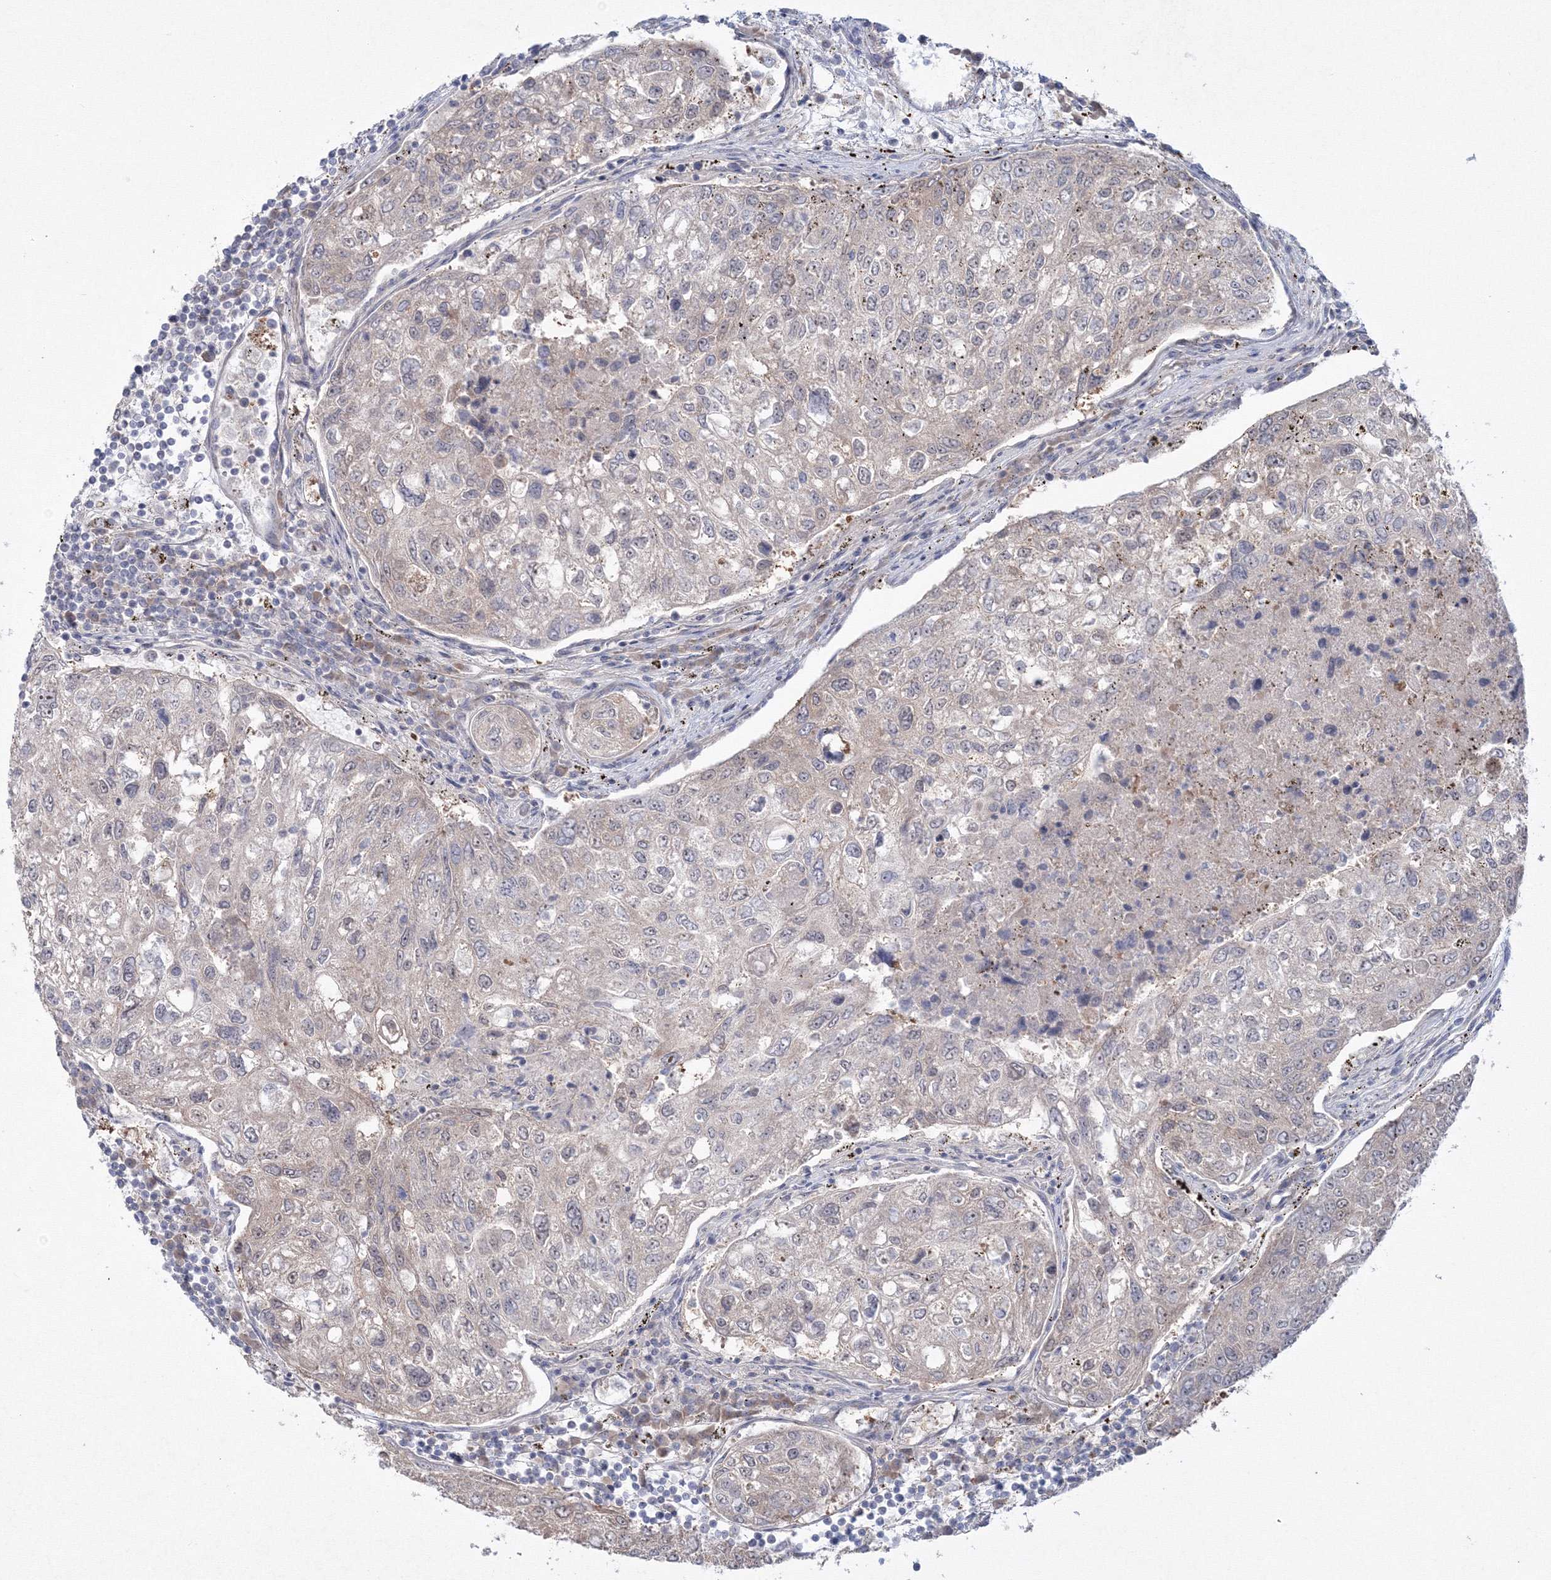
{"staining": {"intensity": "weak", "quantity": "<25%", "location": "cytoplasmic/membranous"}, "tissue": "urothelial cancer", "cell_type": "Tumor cells", "image_type": "cancer", "snomed": [{"axis": "morphology", "description": "Urothelial carcinoma, High grade"}, {"axis": "topography", "description": "Lymph node"}, {"axis": "topography", "description": "Urinary bladder"}], "caption": "Immunohistochemistry (IHC) image of neoplastic tissue: urothelial cancer stained with DAB demonstrates no significant protein positivity in tumor cells.", "gene": "IPMK", "patient": {"sex": "male", "age": 51}}